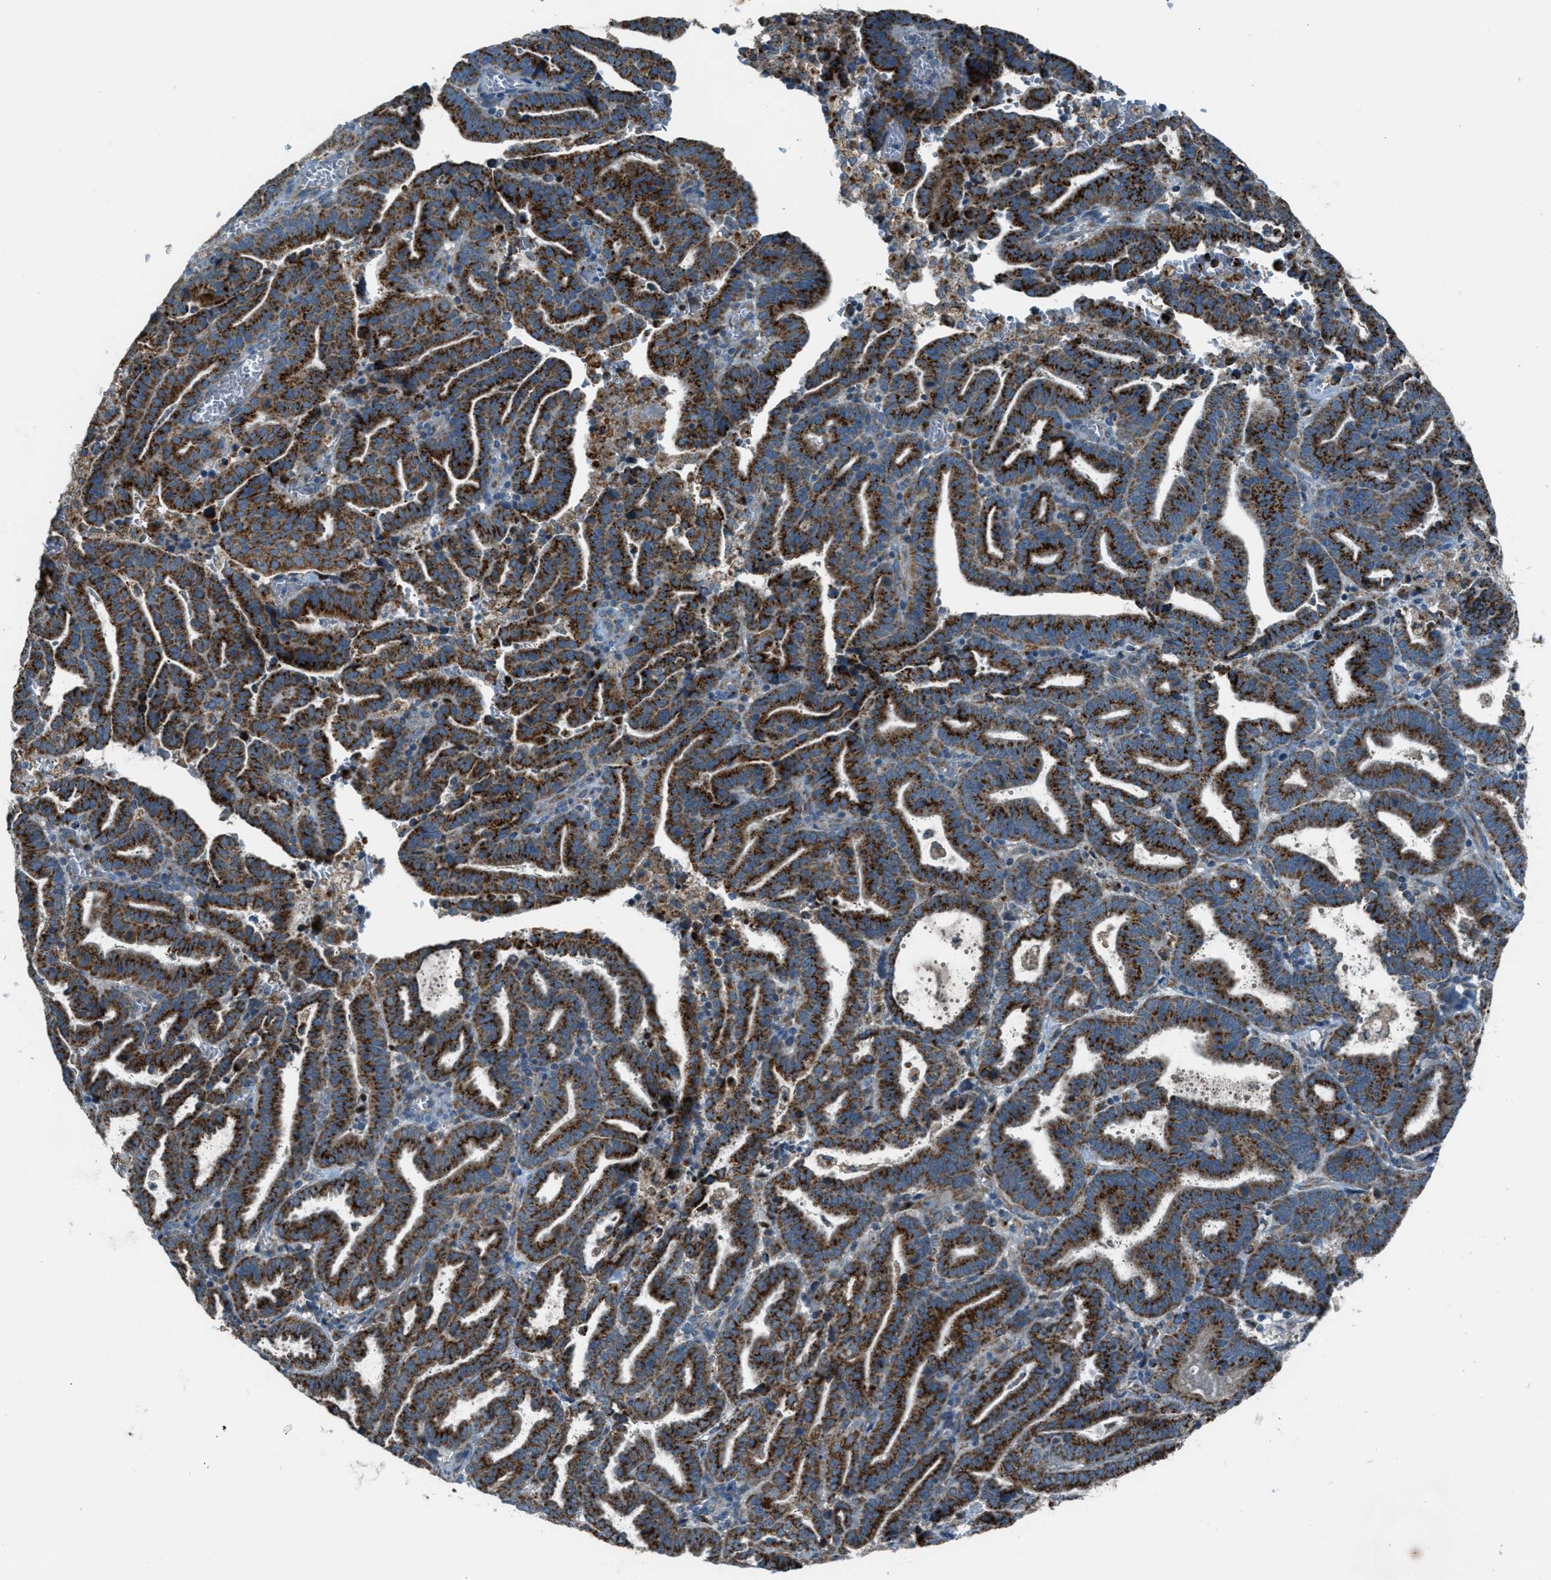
{"staining": {"intensity": "strong", "quantity": ">75%", "location": "cytoplasmic/membranous"}, "tissue": "endometrial cancer", "cell_type": "Tumor cells", "image_type": "cancer", "snomed": [{"axis": "morphology", "description": "Adenocarcinoma, NOS"}, {"axis": "topography", "description": "Uterus"}], "caption": "Immunohistochemistry staining of endometrial cancer, which displays high levels of strong cytoplasmic/membranous staining in about >75% of tumor cells indicating strong cytoplasmic/membranous protein positivity. The staining was performed using DAB (3,3'-diaminobenzidine) (brown) for protein detection and nuclei were counterstained in hematoxylin (blue).", "gene": "BCKDK", "patient": {"sex": "female", "age": 83}}